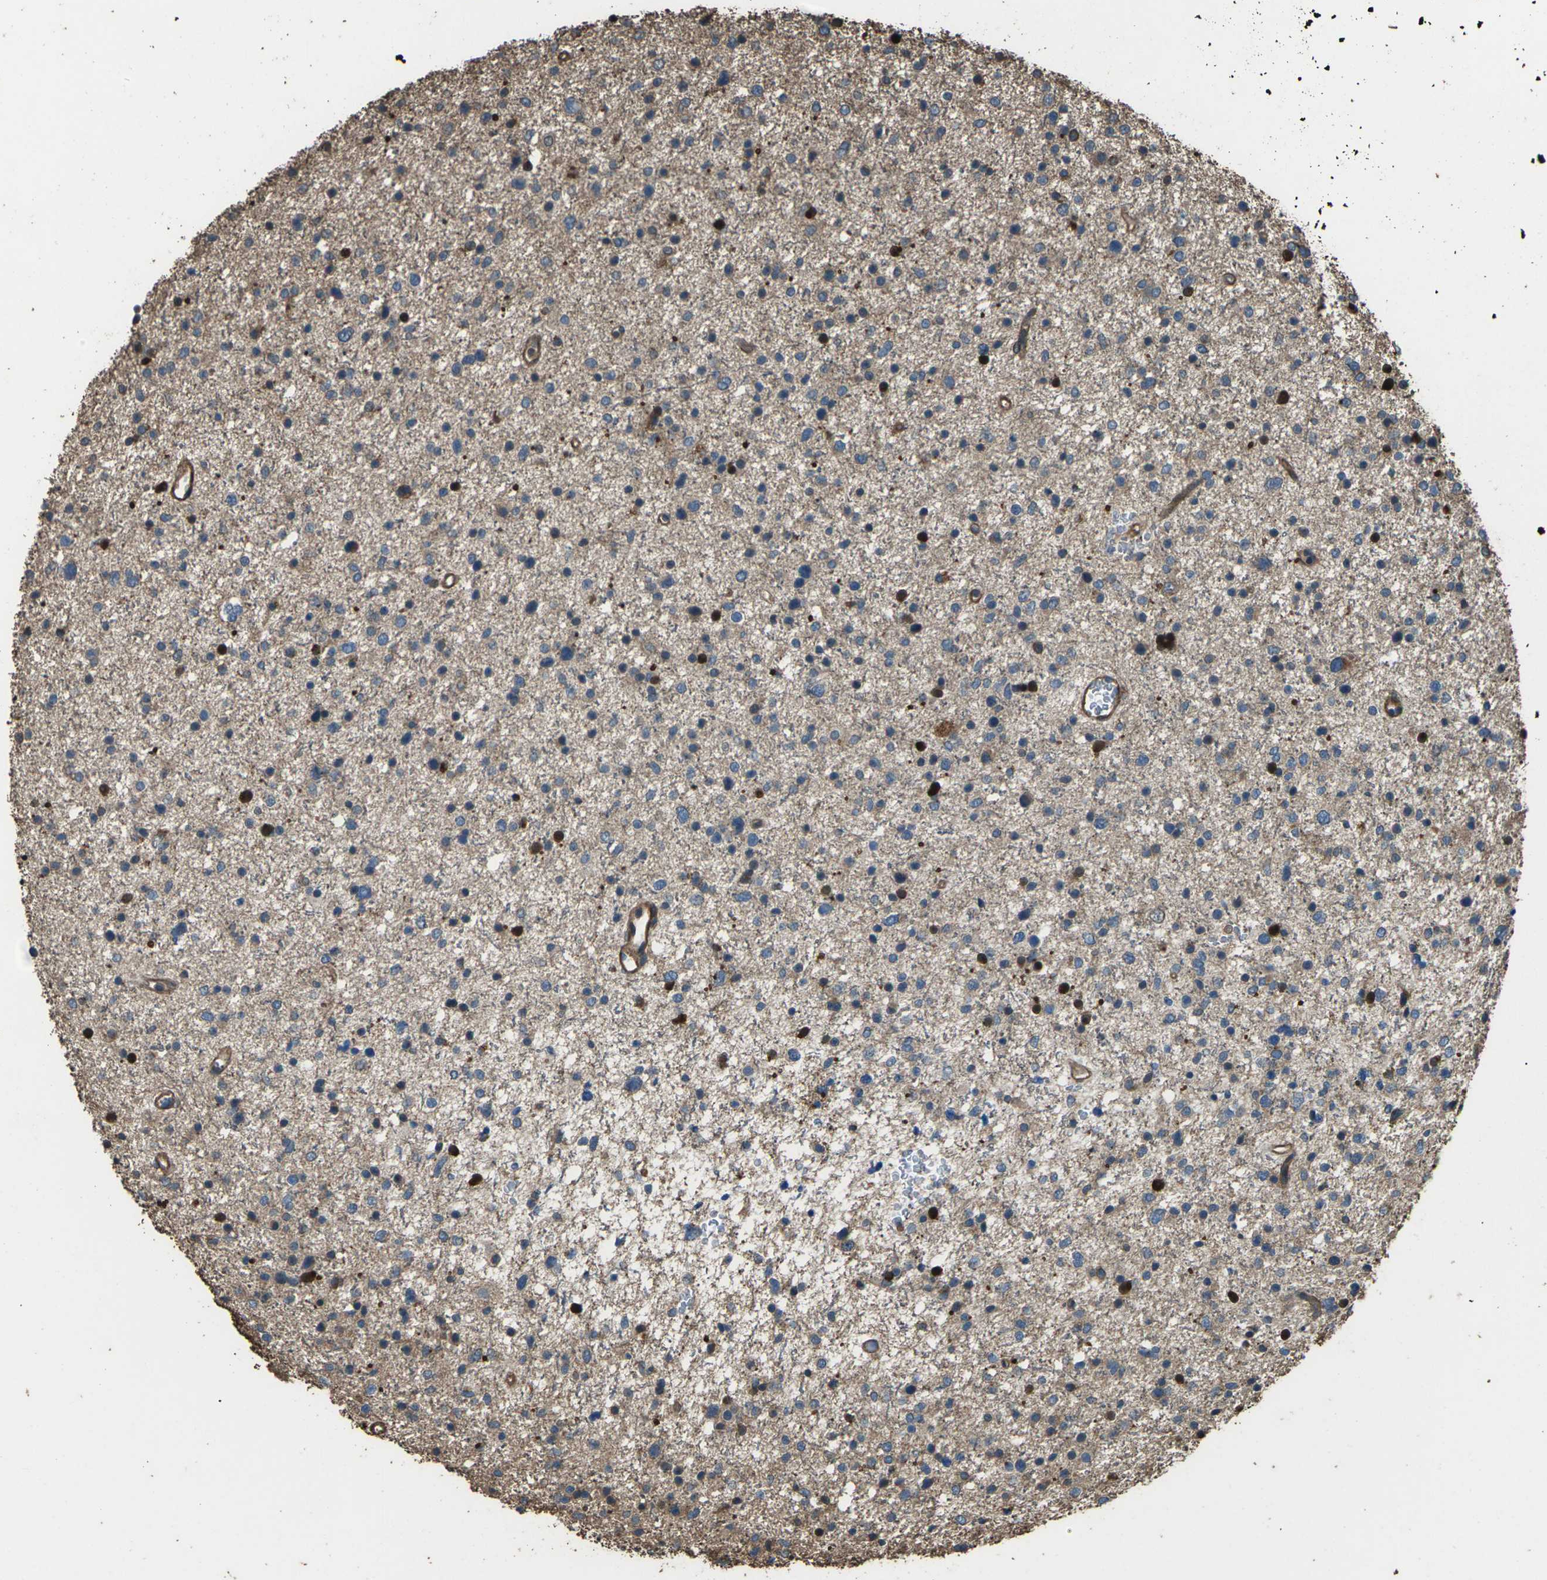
{"staining": {"intensity": "strong", "quantity": "<25%", "location": "nuclear"}, "tissue": "glioma", "cell_type": "Tumor cells", "image_type": "cancer", "snomed": [{"axis": "morphology", "description": "Glioma, malignant, Low grade"}, {"axis": "topography", "description": "Brain"}], "caption": "An image of human malignant low-grade glioma stained for a protein shows strong nuclear brown staining in tumor cells.", "gene": "DHPS", "patient": {"sex": "female", "age": 37}}